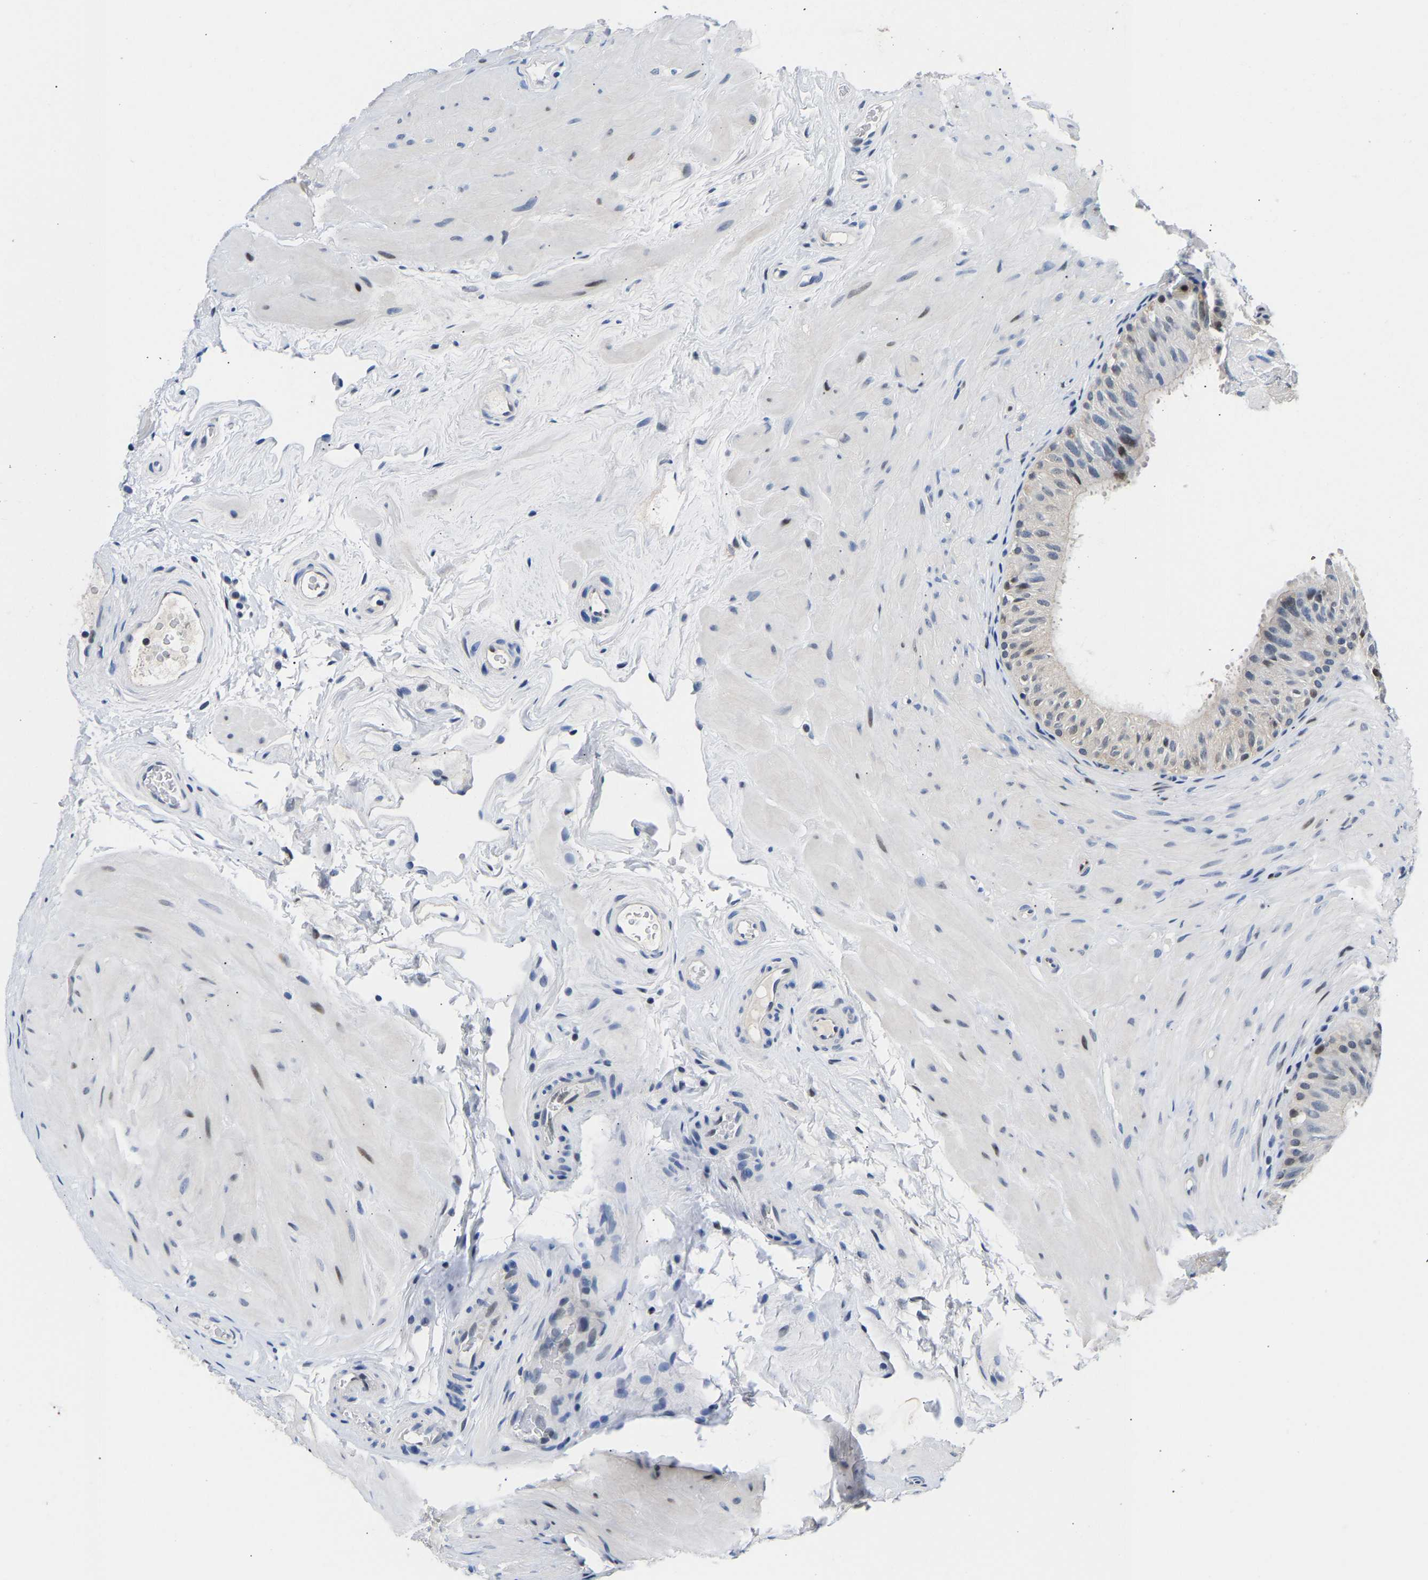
{"staining": {"intensity": "strong", "quantity": "<25%", "location": "nuclear"}, "tissue": "epididymis", "cell_type": "Glandular cells", "image_type": "normal", "snomed": [{"axis": "morphology", "description": "Normal tissue, NOS"}, {"axis": "topography", "description": "Epididymis"}], "caption": "The histopathology image reveals a brown stain indicating the presence of a protein in the nuclear of glandular cells in epididymis.", "gene": "PTRHD1", "patient": {"sex": "male", "age": 34}}